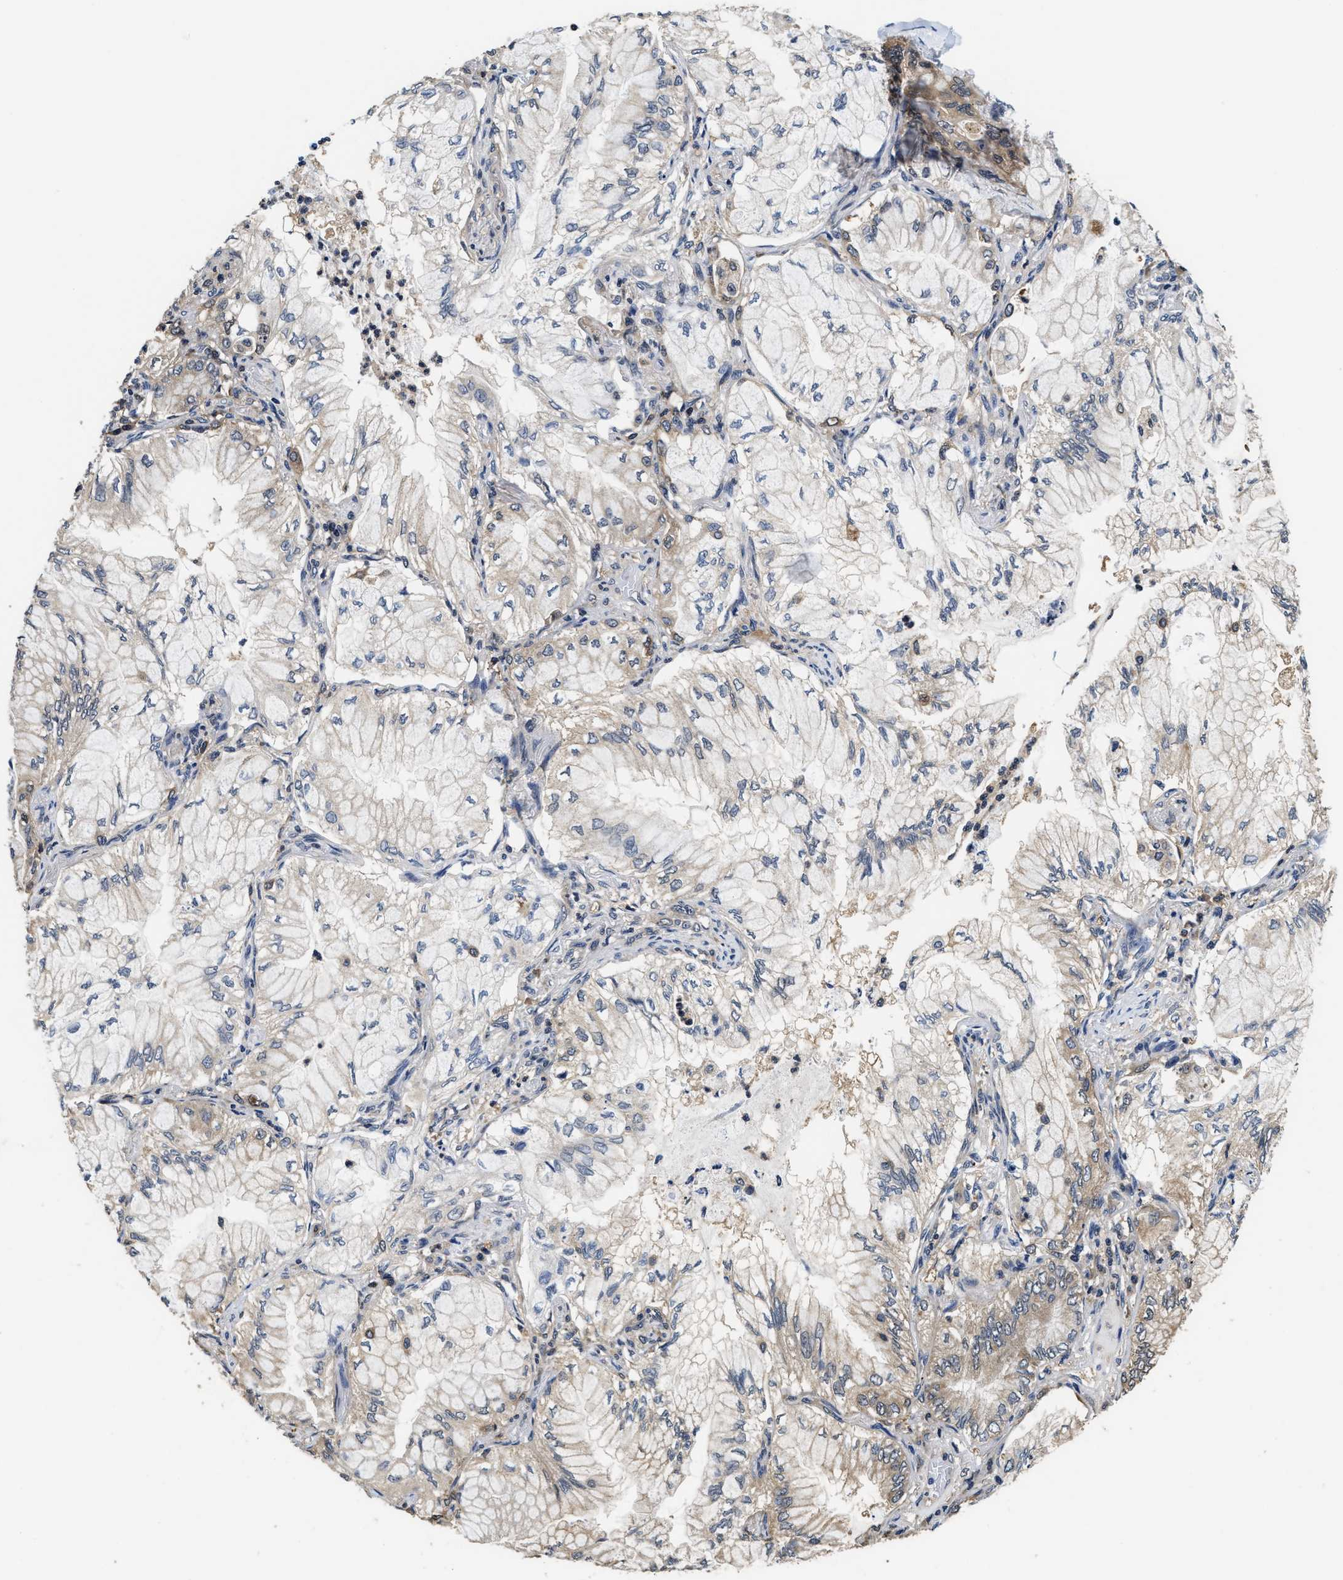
{"staining": {"intensity": "weak", "quantity": "<25%", "location": "cytoplasmic/membranous"}, "tissue": "lung cancer", "cell_type": "Tumor cells", "image_type": "cancer", "snomed": [{"axis": "morphology", "description": "Adenocarcinoma, NOS"}, {"axis": "topography", "description": "Lung"}], "caption": "This micrograph is of lung cancer (adenocarcinoma) stained with immunohistochemistry to label a protein in brown with the nuclei are counter-stained blue. There is no expression in tumor cells.", "gene": "PHPT1", "patient": {"sex": "female", "age": 70}}